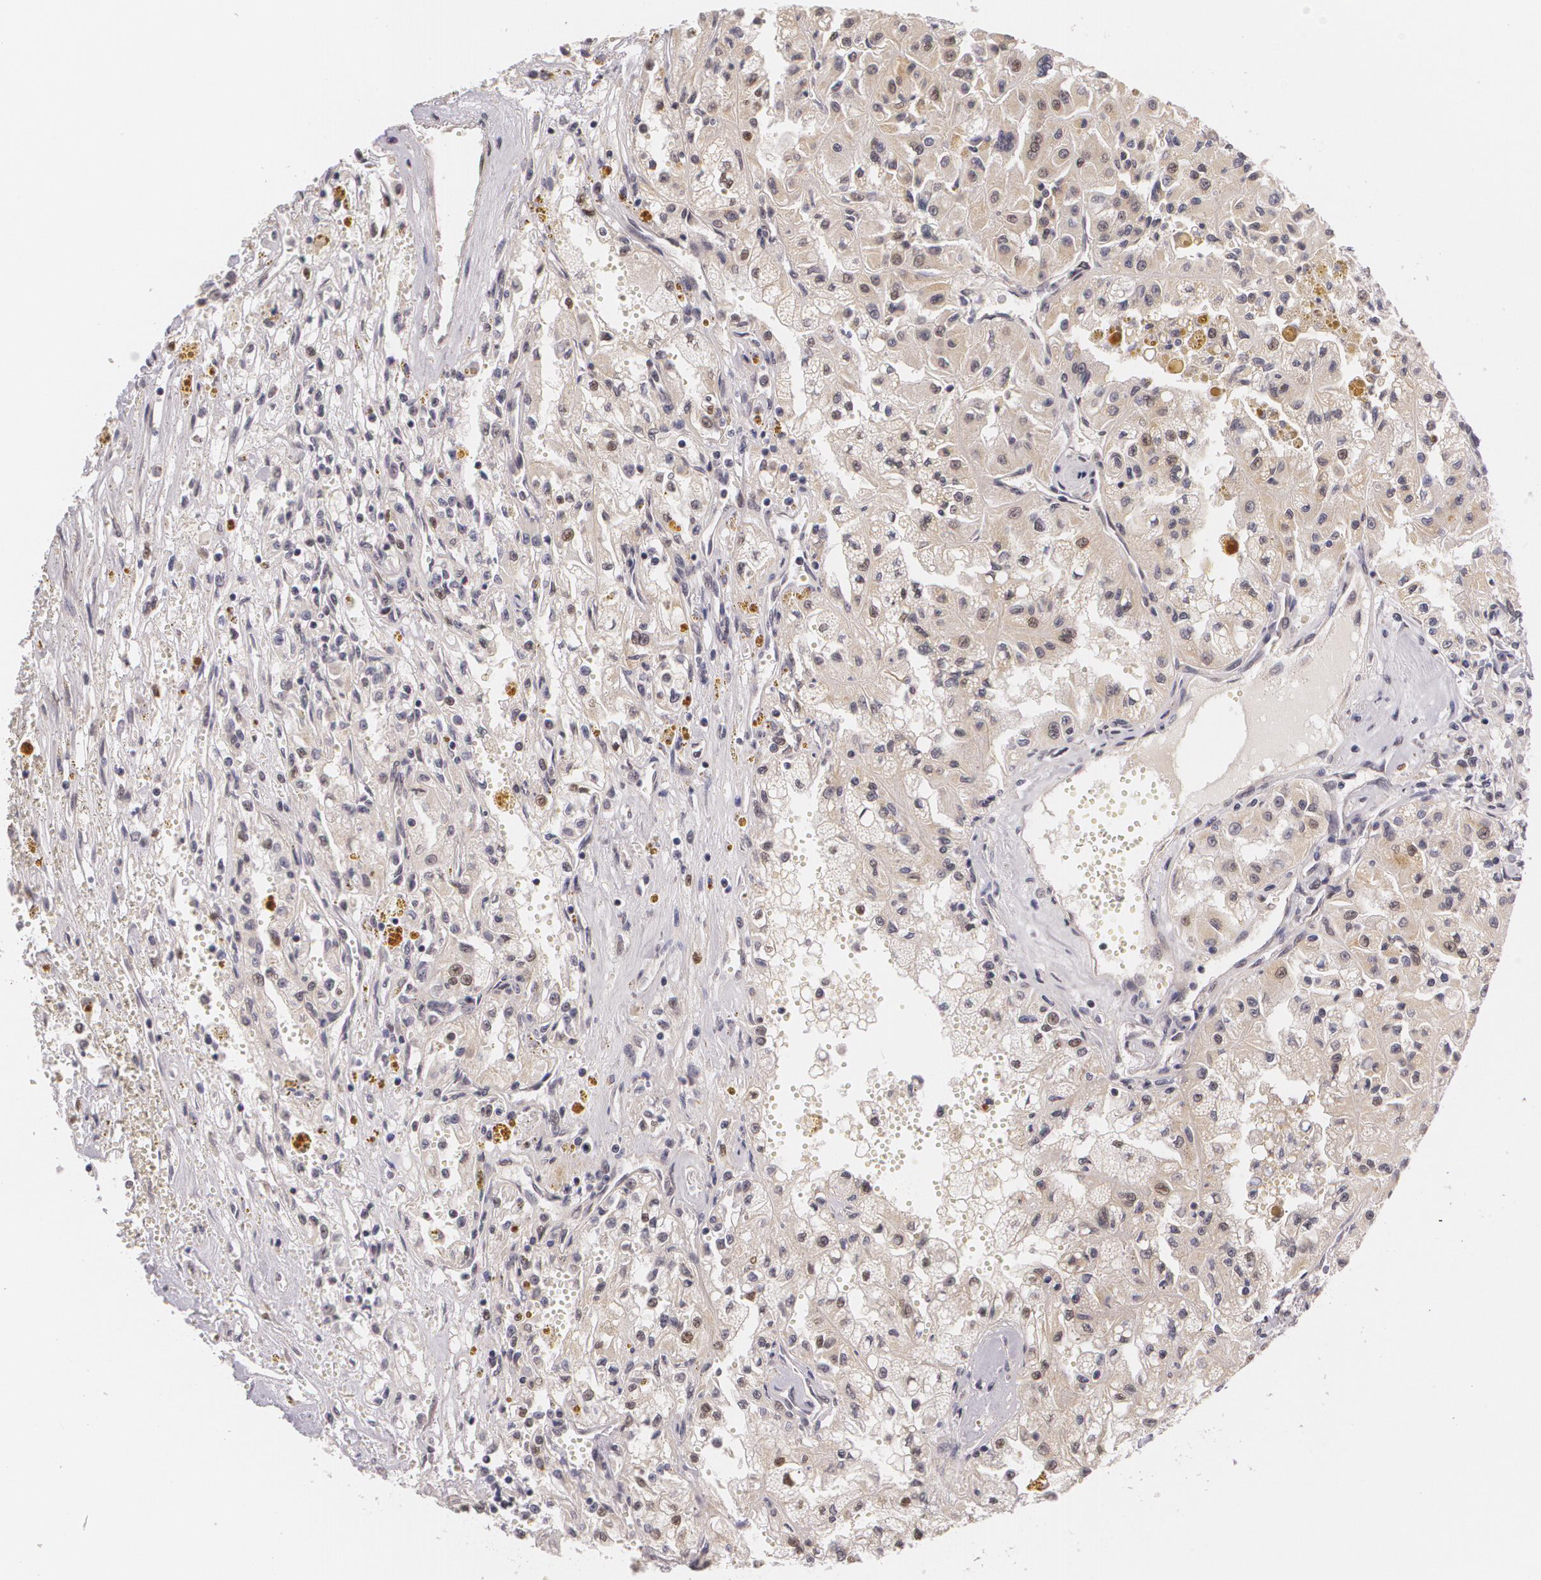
{"staining": {"intensity": "weak", "quantity": "25%-75%", "location": "cytoplasmic/membranous"}, "tissue": "renal cancer", "cell_type": "Tumor cells", "image_type": "cancer", "snomed": [{"axis": "morphology", "description": "Adenocarcinoma, NOS"}, {"axis": "topography", "description": "Kidney"}], "caption": "Immunohistochemical staining of human renal adenocarcinoma reveals low levels of weak cytoplasmic/membranous protein staining in approximately 25%-75% of tumor cells. (brown staining indicates protein expression, while blue staining denotes nuclei).", "gene": "ALX1", "patient": {"sex": "male", "age": 78}}